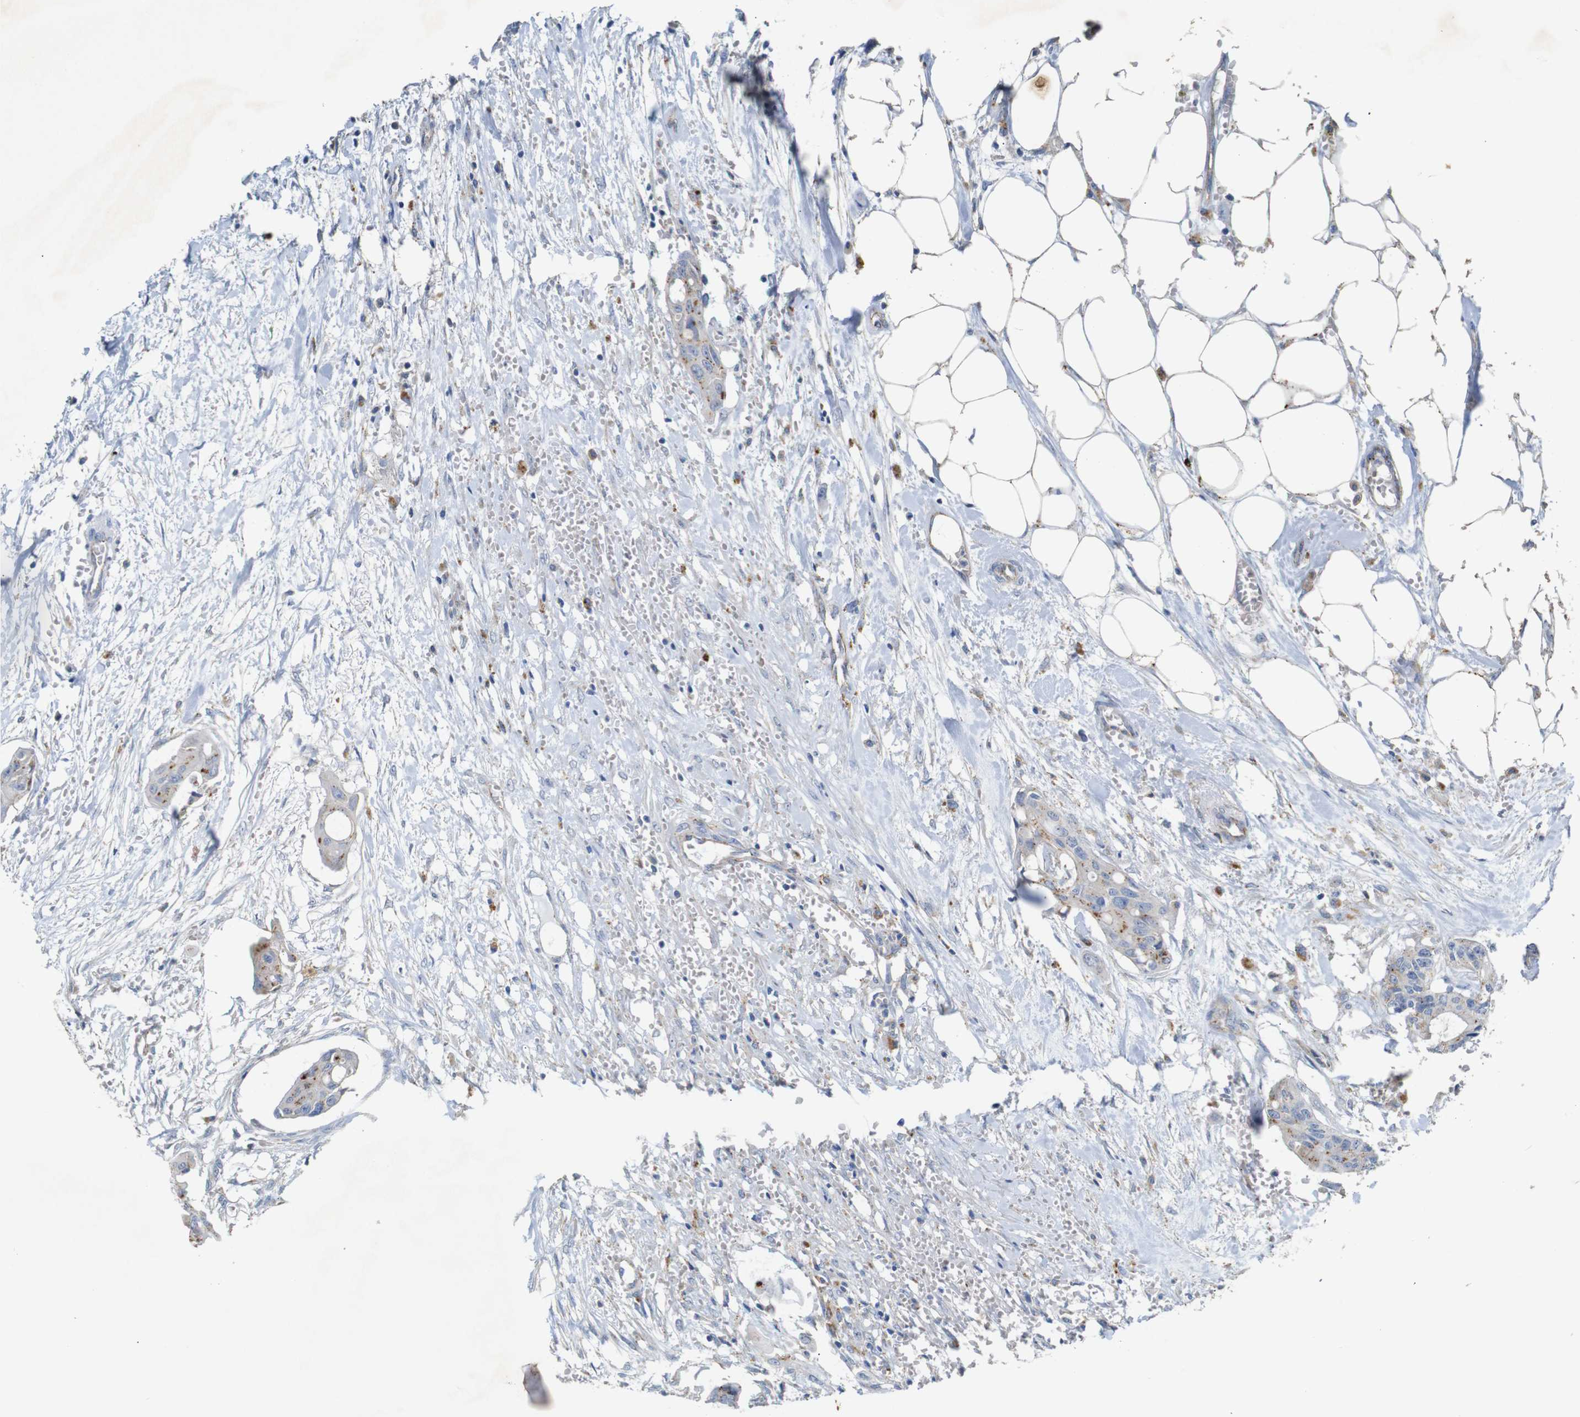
{"staining": {"intensity": "weak", "quantity": "25%-75%", "location": "cytoplasmic/membranous"}, "tissue": "colorectal cancer", "cell_type": "Tumor cells", "image_type": "cancer", "snomed": [{"axis": "morphology", "description": "Adenocarcinoma, NOS"}, {"axis": "topography", "description": "Colon"}], "caption": "A low amount of weak cytoplasmic/membranous staining is identified in about 25%-75% of tumor cells in colorectal adenocarcinoma tissue.", "gene": "NHLRC3", "patient": {"sex": "female", "age": 57}}